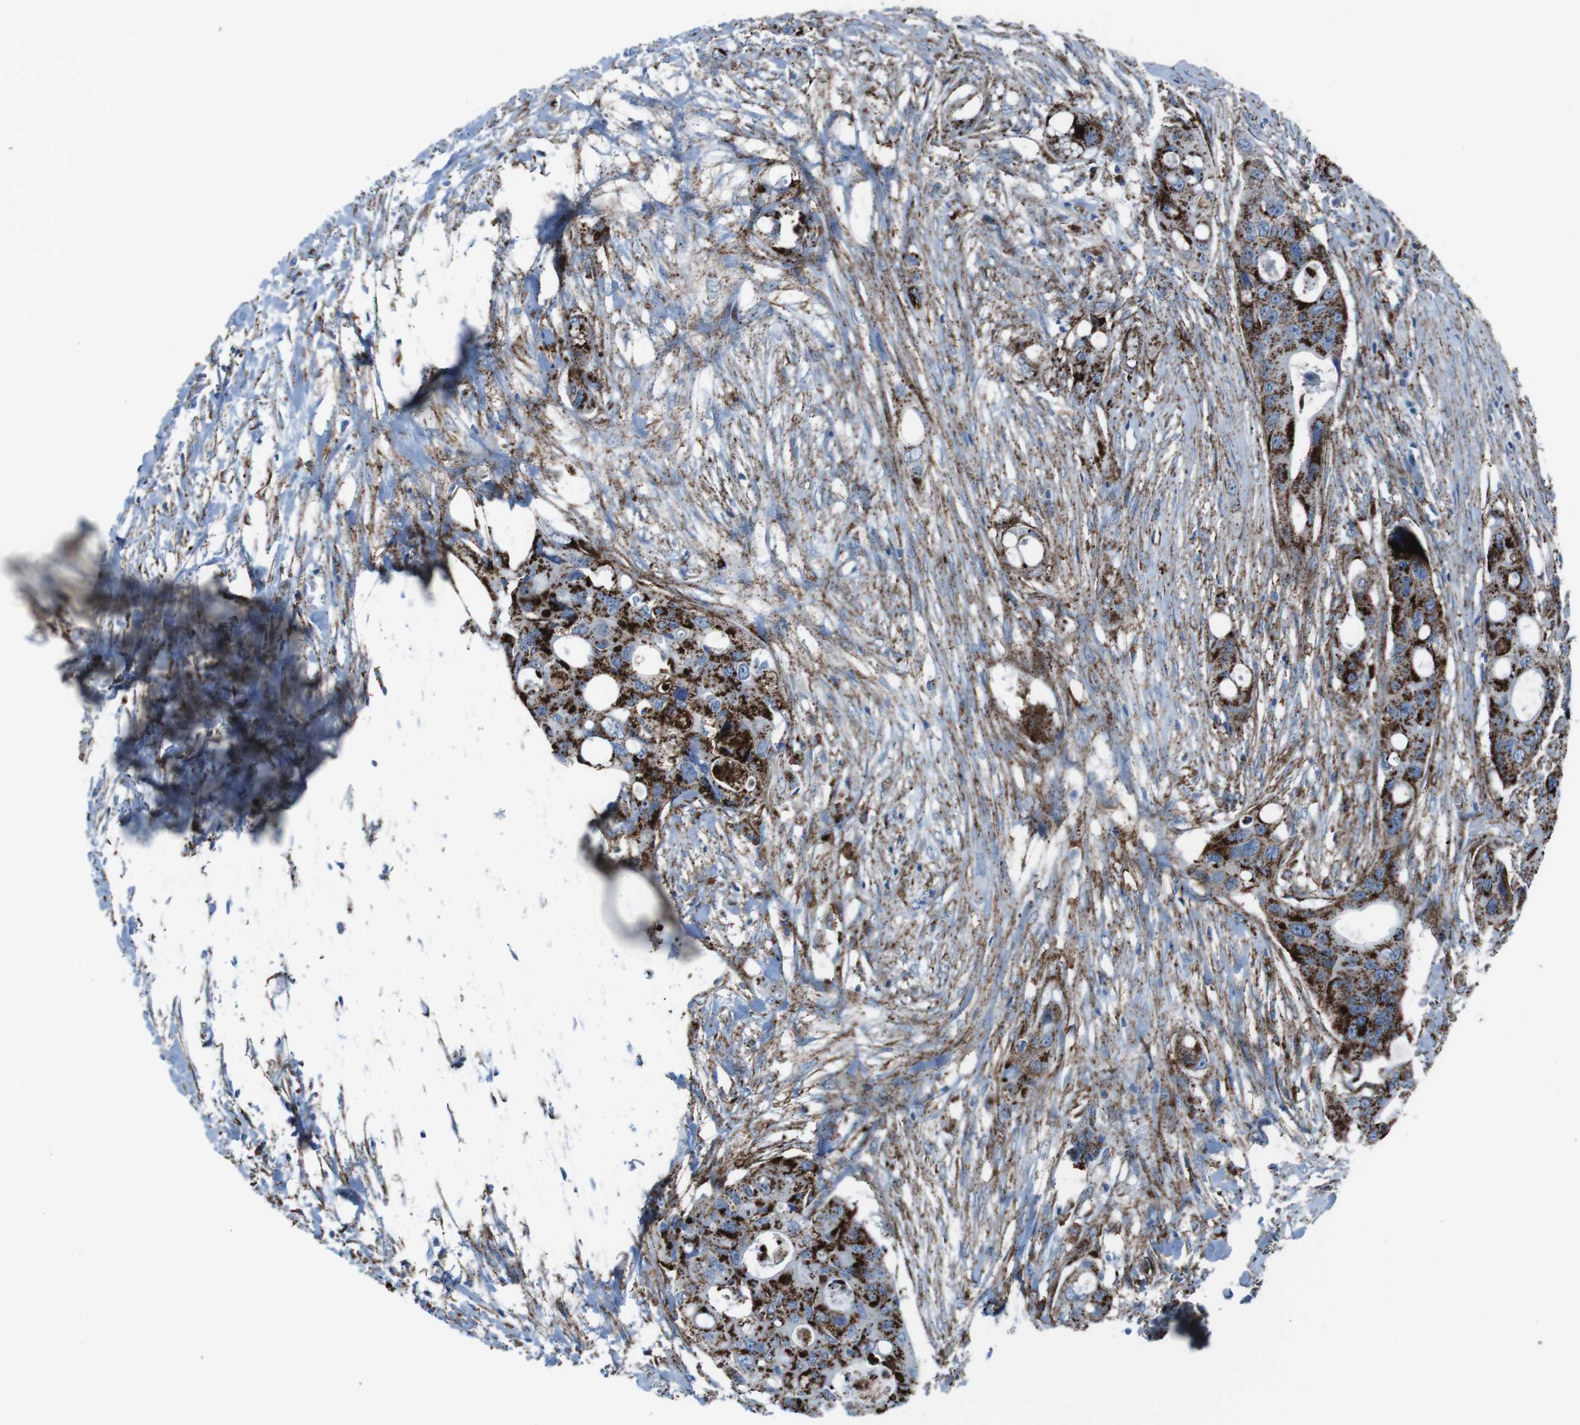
{"staining": {"intensity": "strong", "quantity": ">75%", "location": "cytoplasmic/membranous"}, "tissue": "colorectal cancer", "cell_type": "Tumor cells", "image_type": "cancer", "snomed": [{"axis": "morphology", "description": "Adenocarcinoma, NOS"}, {"axis": "topography", "description": "Colon"}], "caption": "Immunohistochemistry image of colorectal cancer (adenocarcinoma) stained for a protein (brown), which demonstrates high levels of strong cytoplasmic/membranous positivity in approximately >75% of tumor cells.", "gene": "SCARB2", "patient": {"sex": "female", "age": 57}}